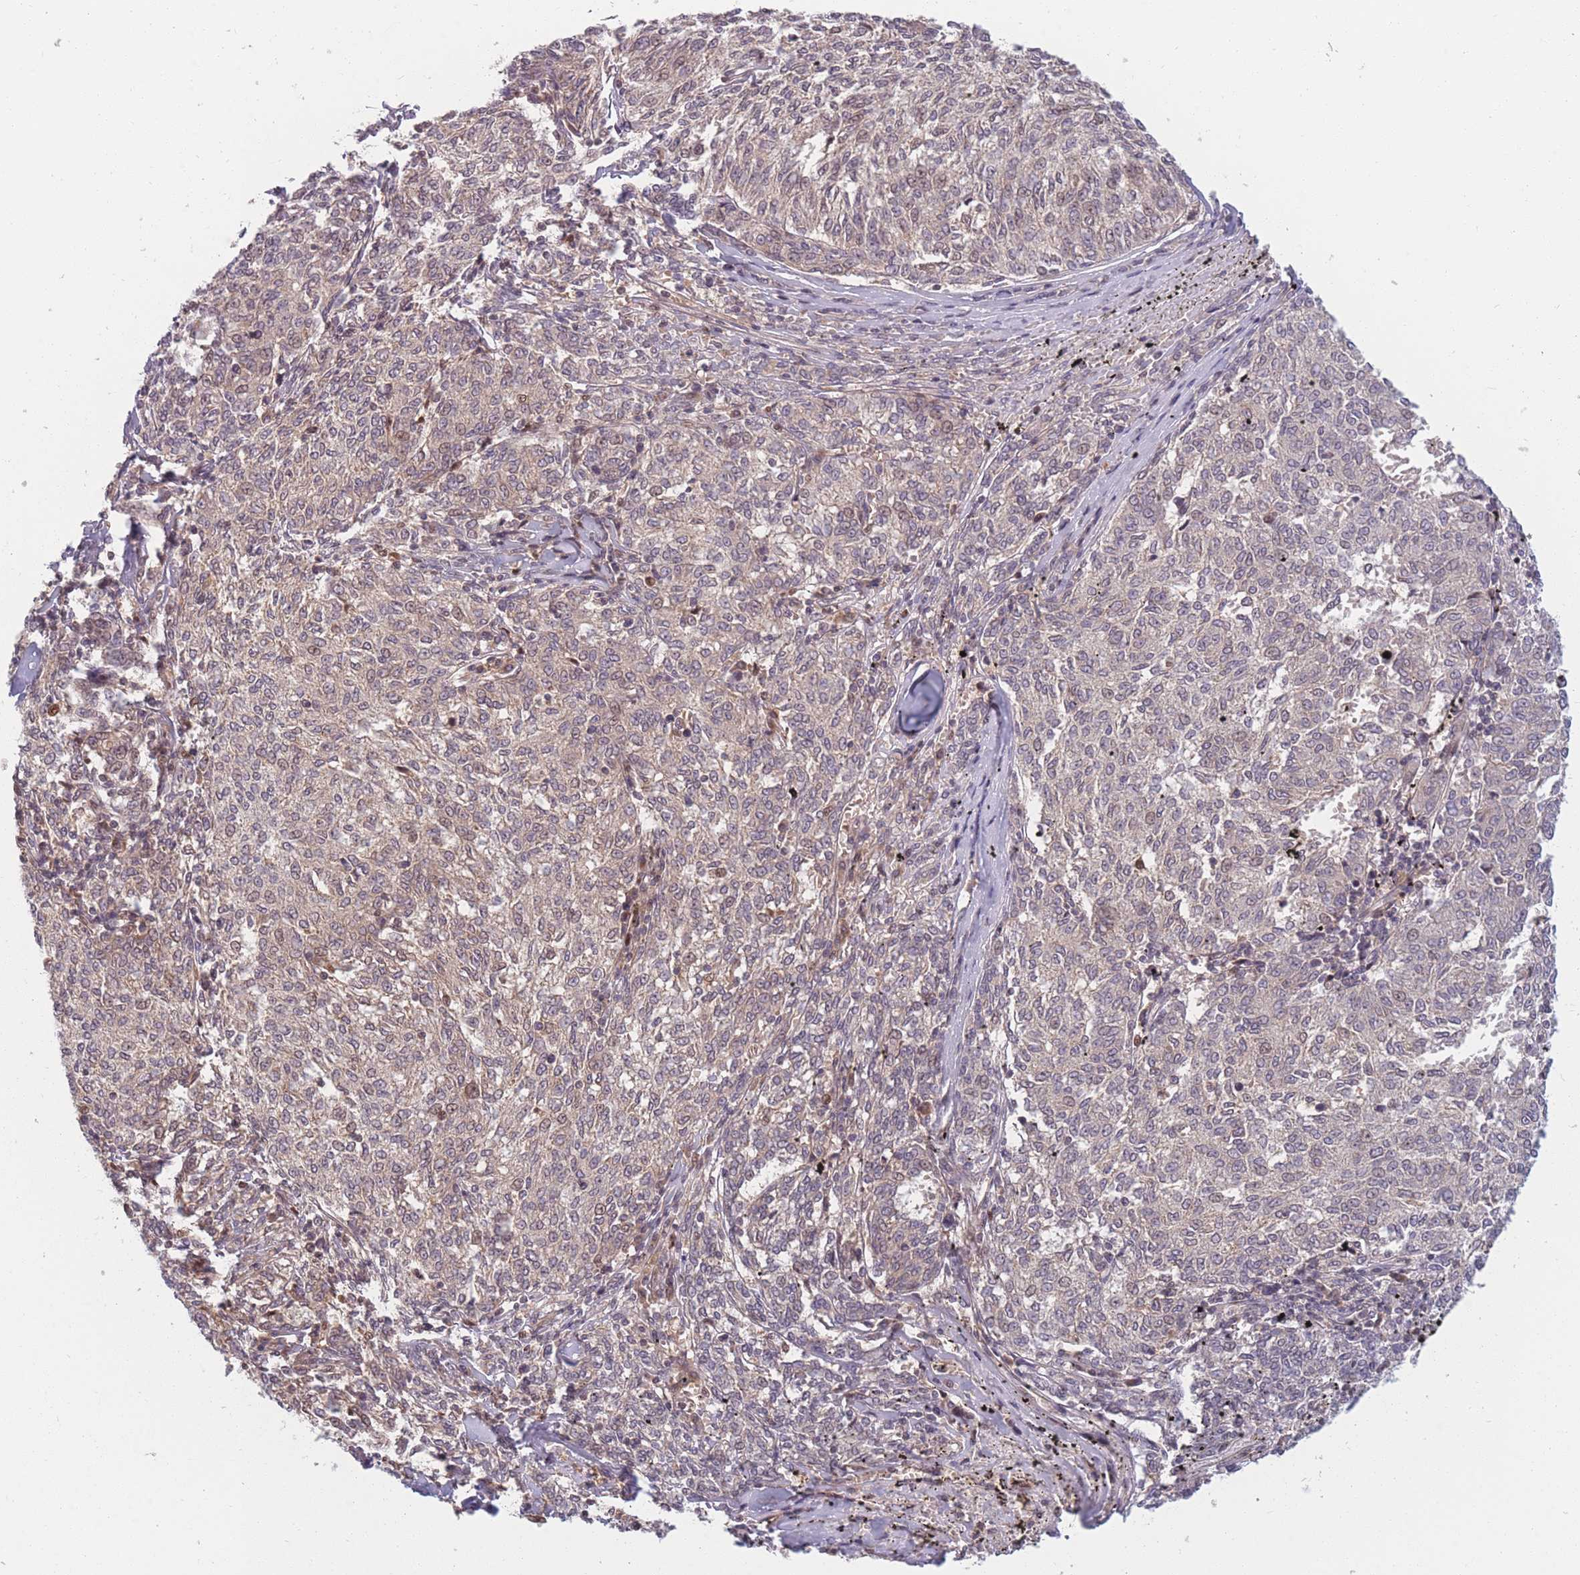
{"staining": {"intensity": "weak", "quantity": "25%-75%", "location": "cytoplasmic/membranous"}, "tissue": "melanoma", "cell_type": "Tumor cells", "image_type": "cancer", "snomed": [{"axis": "morphology", "description": "Malignant melanoma, NOS"}, {"axis": "topography", "description": "Skin"}], "caption": "Immunohistochemistry (IHC) of melanoma shows low levels of weak cytoplasmic/membranous staining in approximately 25%-75% of tumor cells.", "gene": "FAM153A", "patient": {"sex": "female", "age": 72}}